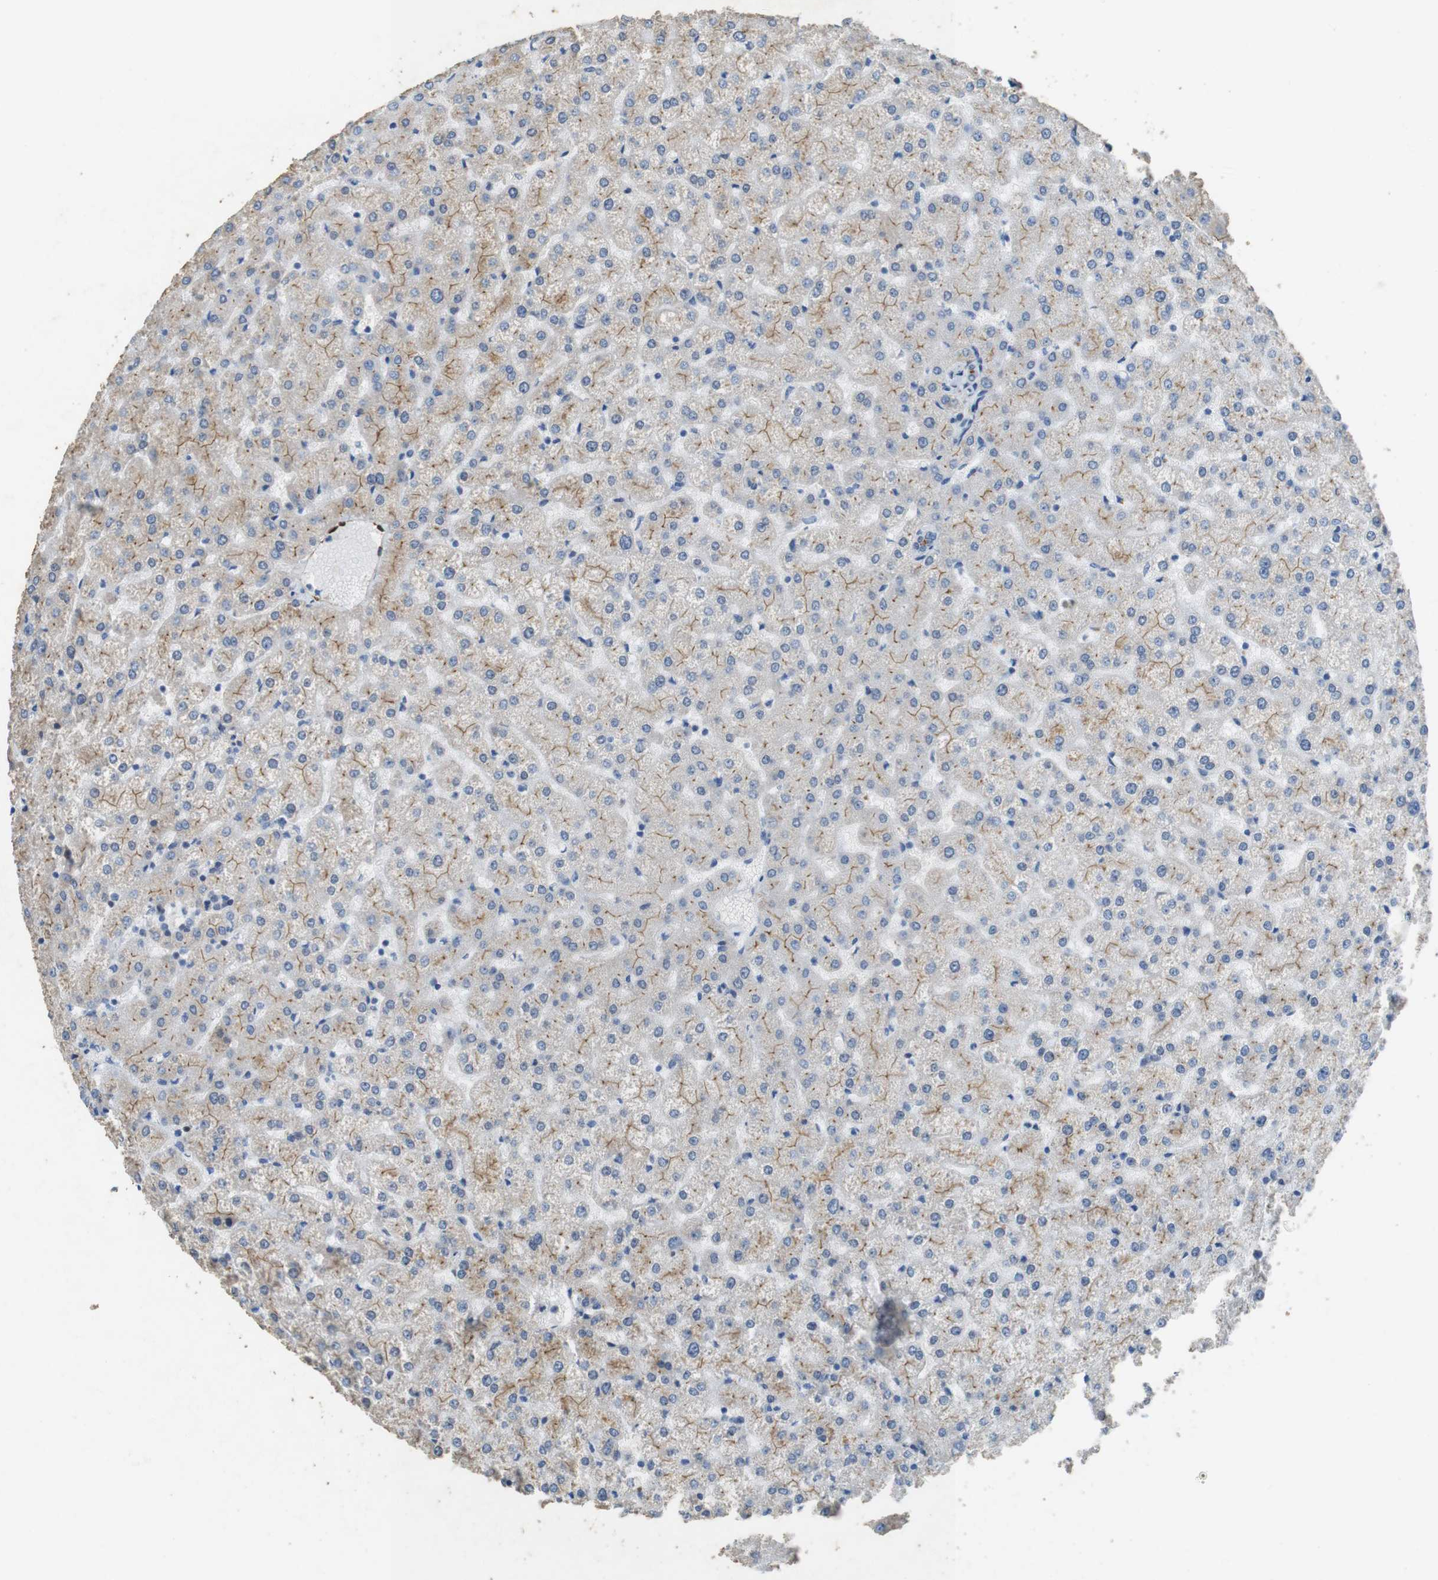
{"staining": {"intensity": "negative", "quantity": "none", "location": "none"}, "tissue": "liver", "cell_type": "Cholangiocytes", "image_type": "normal", "snomed": [{"axis": "morphology", "description": "Normal tissue, NOS"}, {"axis": "topography", "description": "Liver"}], "caption": "This is an IHC image of normal human liver. There is no positivity in cholangiocytes.", "gene": "TJP3", "patient": {"sex": "female", "age": 32}}